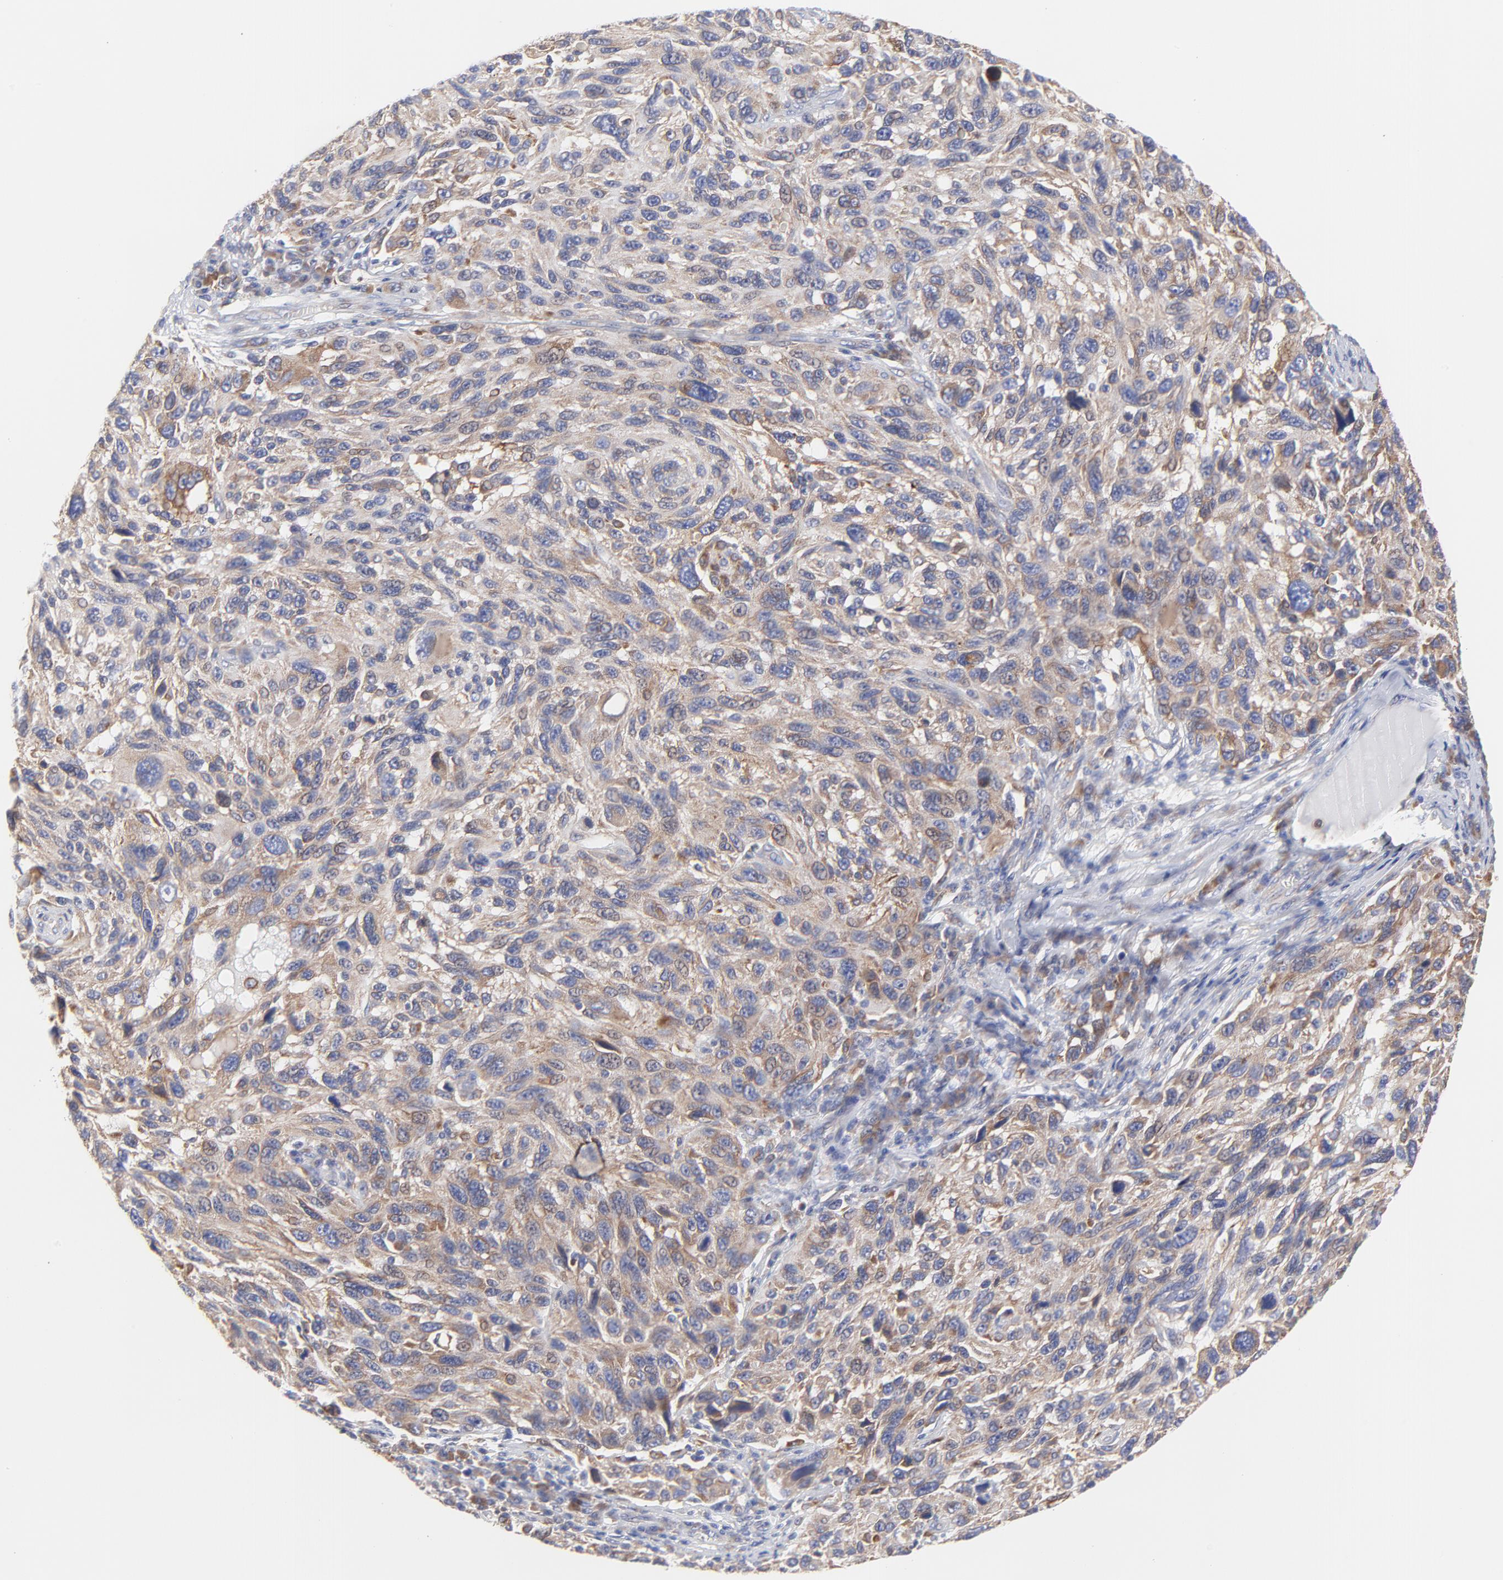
{"staining": {"intensity": "moderate", "quantity": ">75%", "location": "cytoplasmic/membranous"}, "tissue": "melanoma", "cell_type": "Tumor cells", "image_type": "cancer", "snomed": [{"axis": "morphology", "description": "Malignant melanoma, NOS"}, {"axis": "topography", "description": "Skin"}], "caption": "Immunohistochemistry of human malignant melanoma demonstrates medium levels of moderate cytoplasmic/membranous staining in about >75% of tumor cells.", "gene": "MOSPD2", "patient": {"sex": "male", "age": 53}}